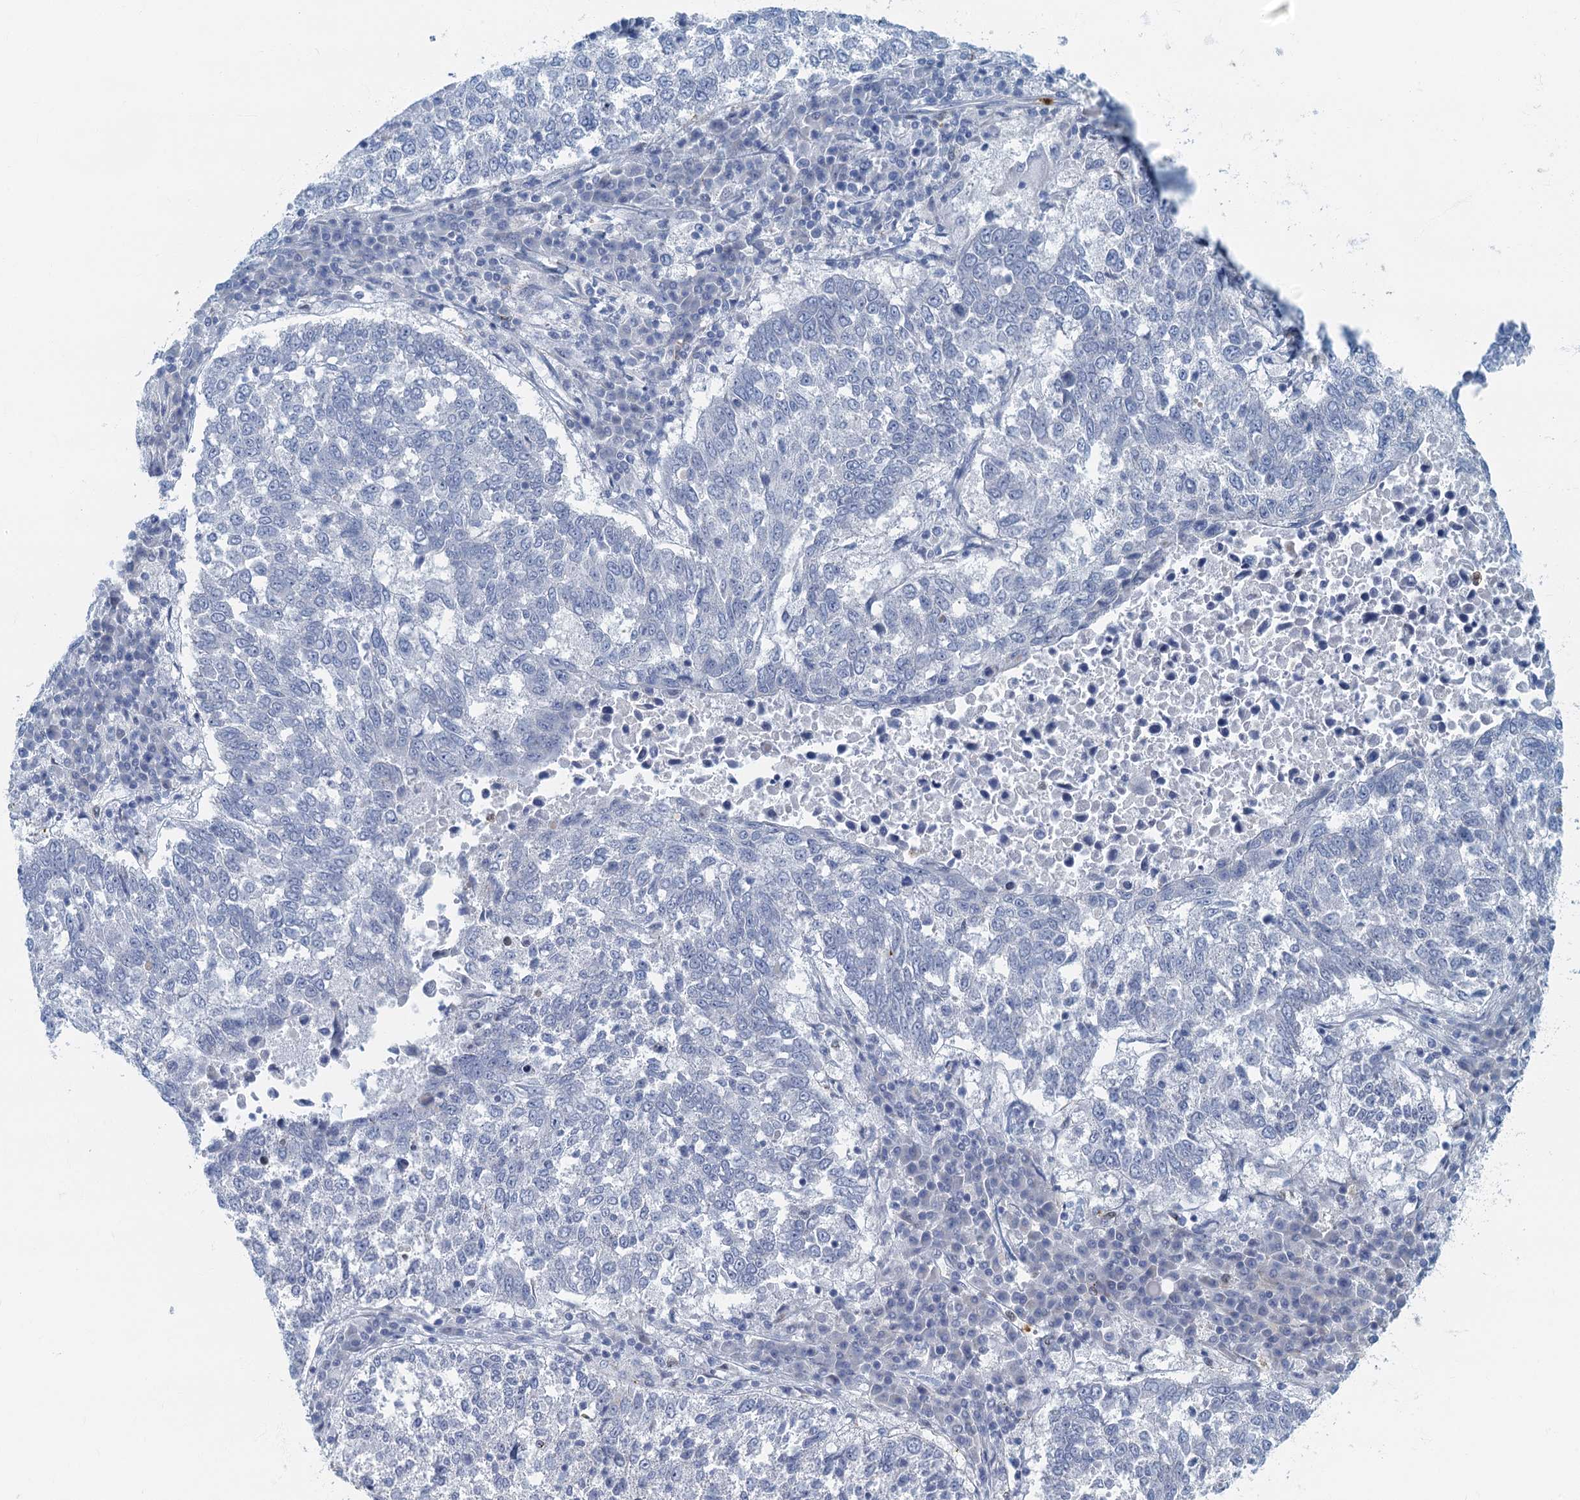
{"staining": {"intensity": "negative", "quantity": "none", "location": "none"}, "tissue": "lung cancer", "cell_type": "Tumor cells", "image_type": "cancer", "snomed": [{"axis": "morphology", "description": "Squamous cell carcinoma, NOS"}, {"axis": "topography", "description": "Lung"}], "caption": "Tumor cells show no significant protein expression in squamous cell carcinoma (lung).", "gene": "ANKDD1A", "patient": {"sex": "male", "age": 73}}